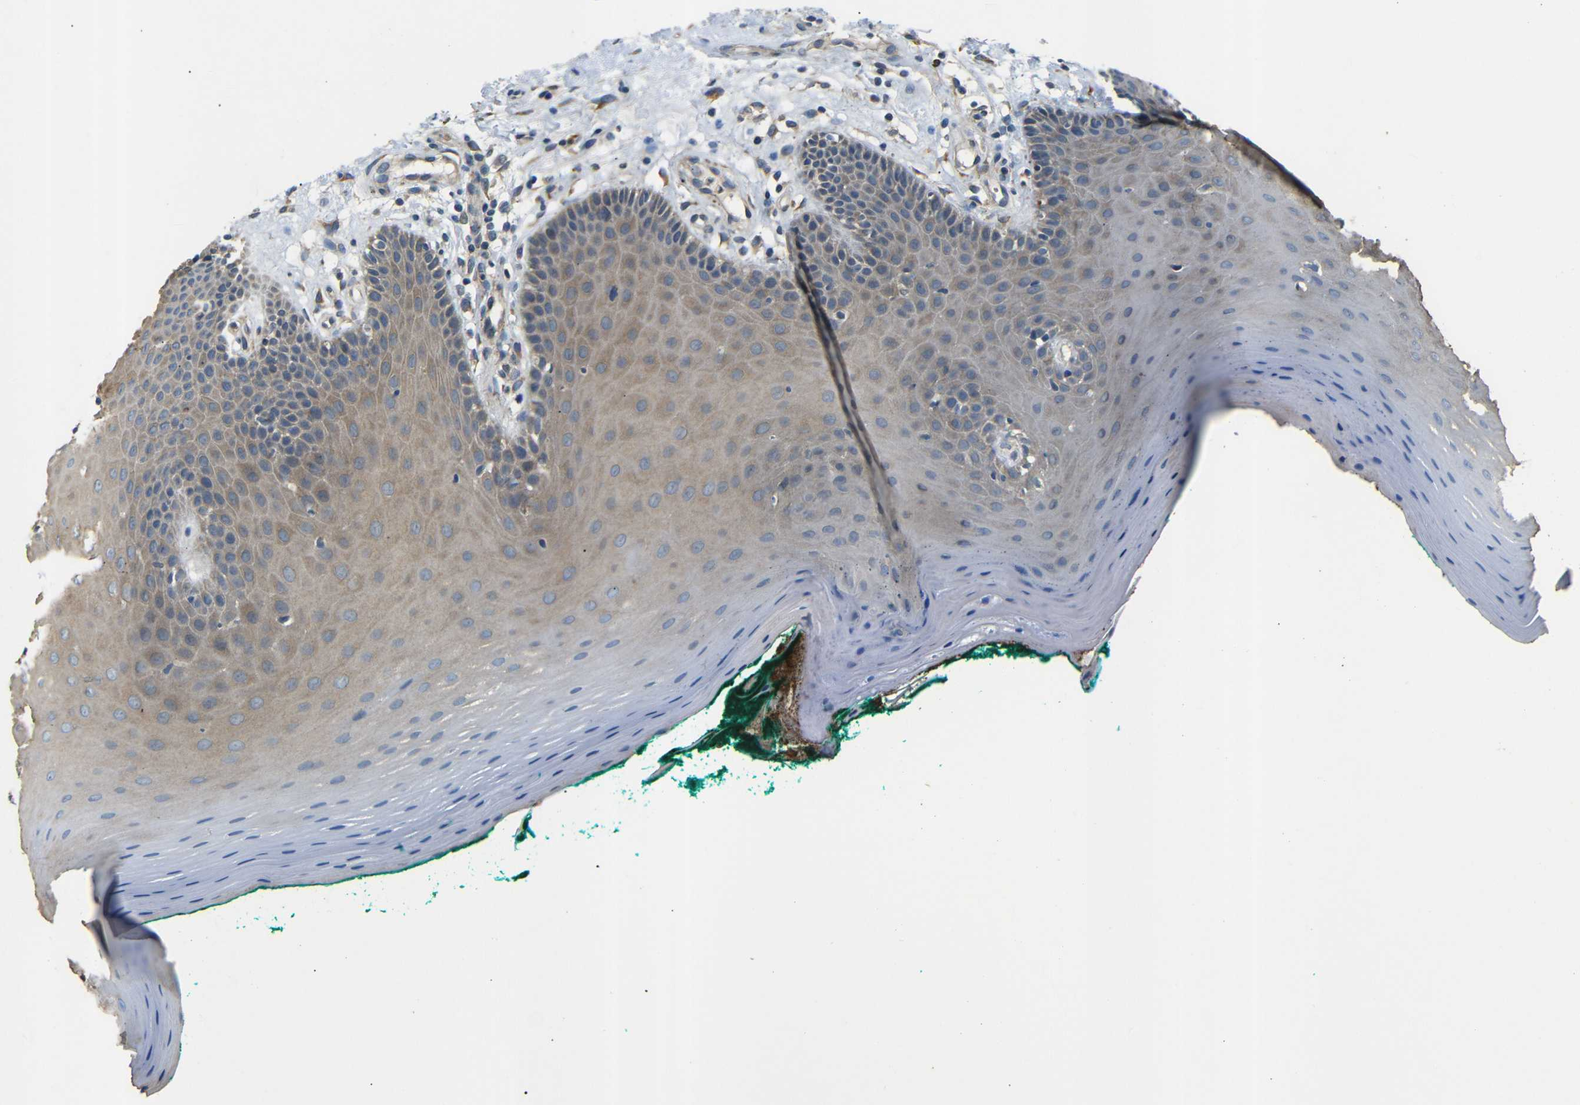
{"staining": {"intensity": "weak", "quantity": "25%-75%", "location": "cytoplasmic/membranous"}, "tissue": "oral mucosa", "cell_type": "Squamous epithelial cells", "image_type": "normal", "snomed": [{"axis": "morphology", "description": "Normal tissue, NOS"}, {"axis": "topography", "description": "Skeletal muscle"}, {"axis": "topography", "description": "Oral tissue"}], "caption": "Oral mucosa stained with DAB immunohistochemistry shows low levels of weak cytoplasmic/membranous staining in about 25%-75% of squamous epithelial cells.", "gene": "TRPC1", "patient": {"sex": "male", "age": 58}}